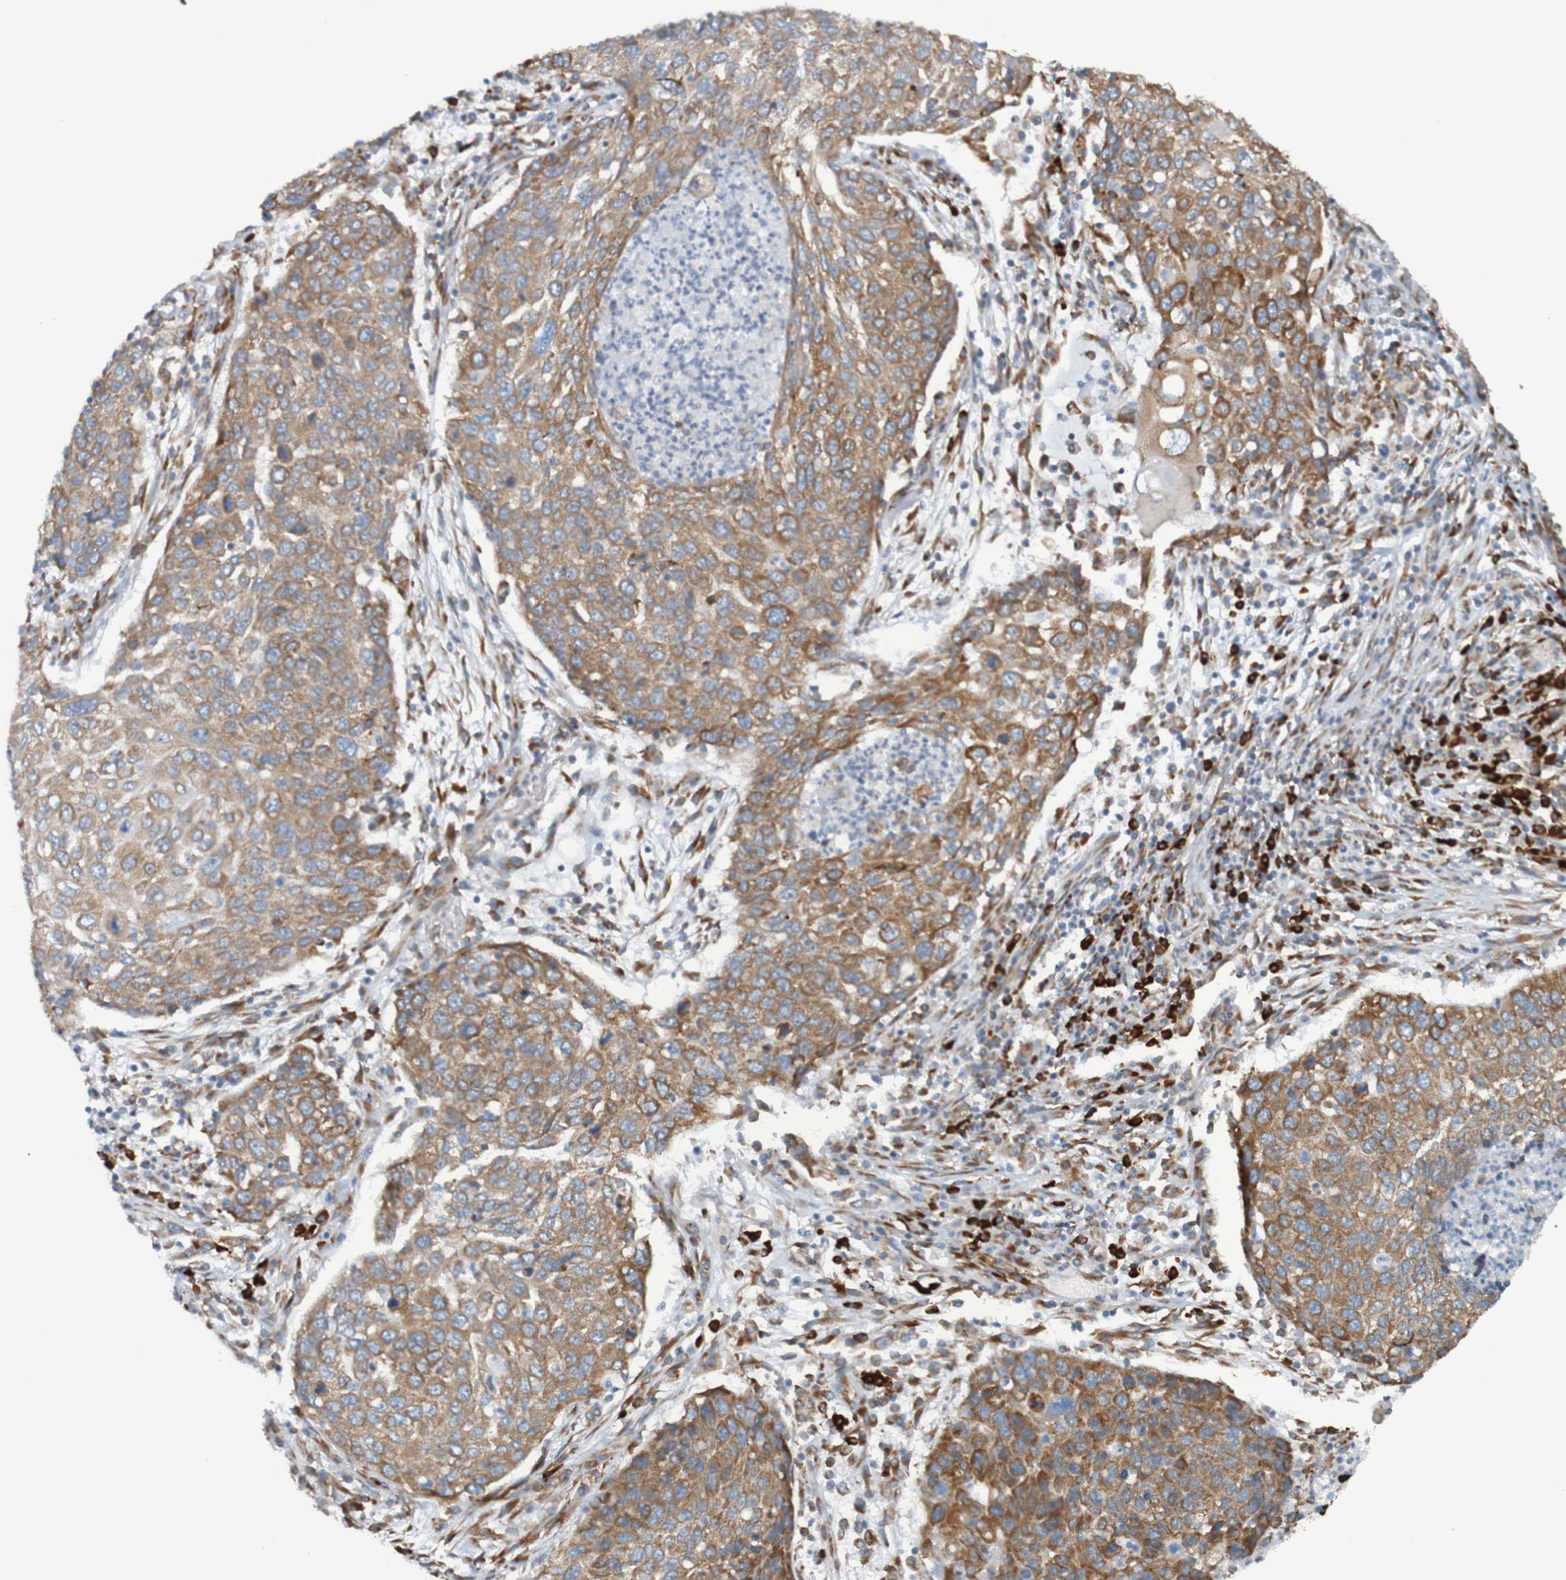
{"staining": {"intensity": "moderate", "quantity": ">75%", "location": "cytoplasmic/membranous"}, "tissue": "lung cancer", "cell_type": "Tumor cells", "image_type": "cancer", "snomed": [{"axis": "morphology", "description": "Squamous cell carcinoma, NOS"}, {"axis": "topography", "description": "Lung"}], "caption": "Lung cancer (squamous cell carcinoma) stained with DAB immunohistochemistry demonstrates medium levels of moderate cytoplasmic/membranous positivity in approximately >75% of tumor cells.", "gene": "SSR1", "patient": {"sex": "female", "age": 63}}